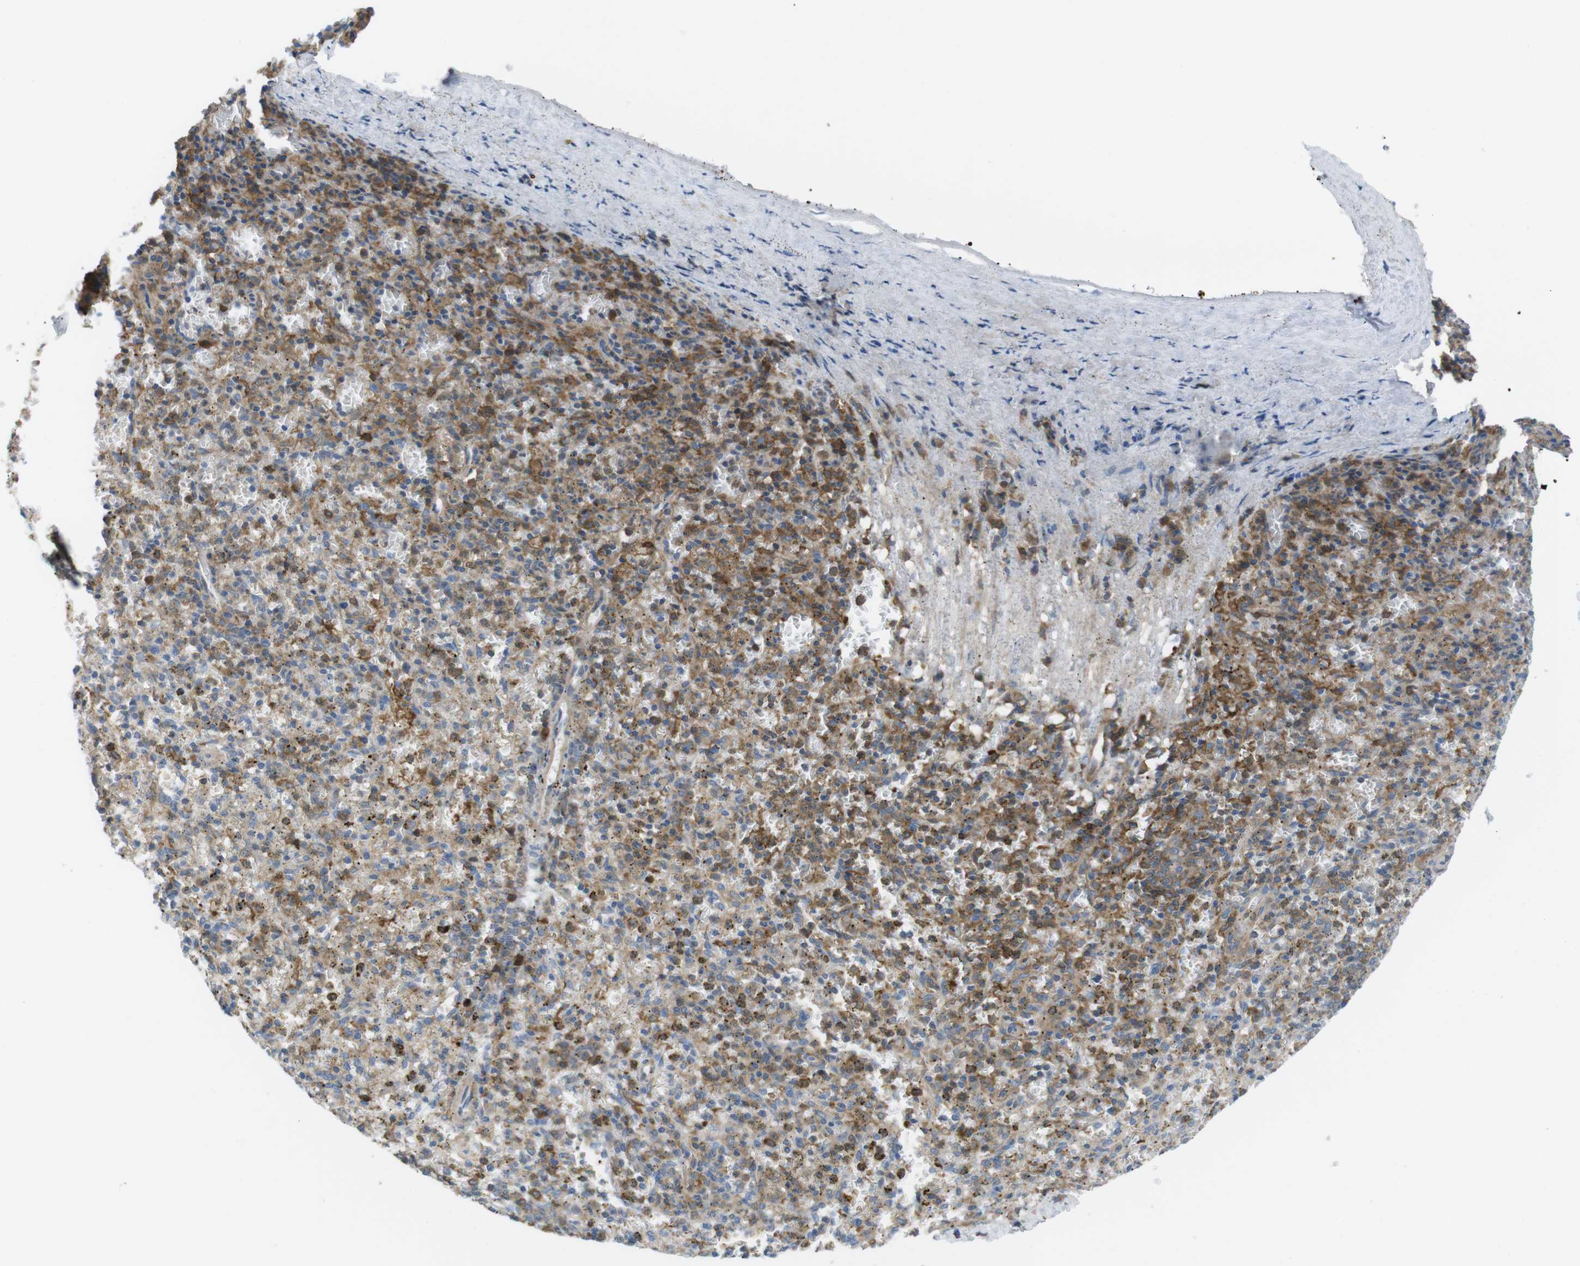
{"staining": {"intensity": "strong", "quantity": ">75%", "location": "cytoplasmic/membranous"}, "tissue": "spleen", "cell_type": "Cells in red pulp", "image_type": "normal", "snomed": [{"axis": "morphology", "description": "Normal tissue, NOS"}, {"axis": "topography", "description": "Spleen"}], "caption": "The histopathology image exhibits a brown stain indicating the presence of a protein in the cytoplasmic/membranous of cells in red pulp in spleen. (brown staining indicates protein expression, while blue staining denotes nuclei).", "gene": "MTHFD1L", "patient": {"sex": "male", "age": 72}}